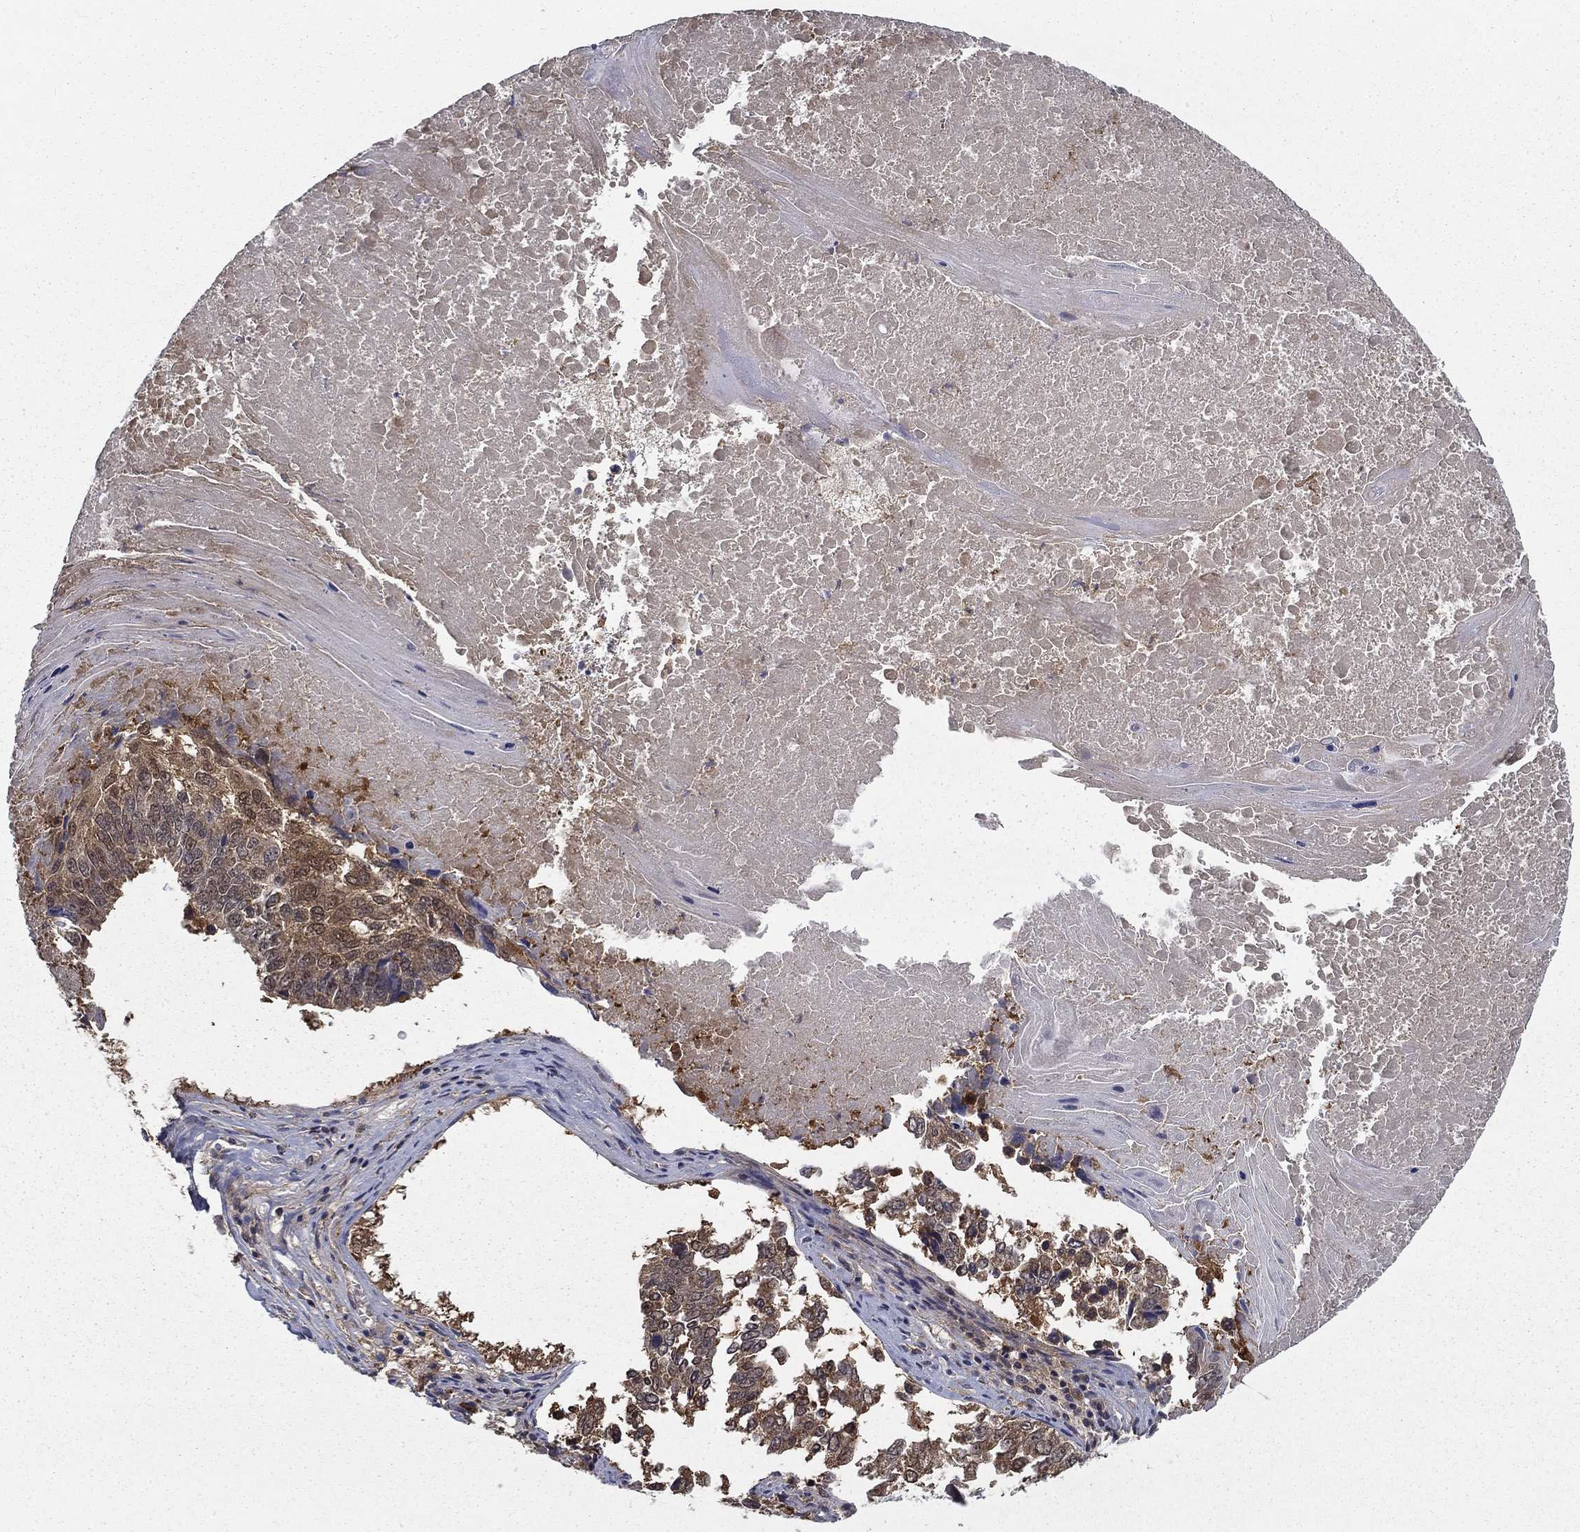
{"staining": {"intensity": "weak", "quantity": "25%-75%", "location": "cytoplasmic/membranous"}, "tissue": "lung cancer", "cell_type": "Tumor cells", "image_type": "cancer", "snomed": [{"axis": "morphology", "description": "Squamous cell carcinoma, NOS"}, {"axis": "topography", "description": "Lung"}], "caption": "Human lung cancer (squamous cell carcinoma) stained with a brown dye displays weak cytoplasmic/membranous positive staining in about 25%-75% of tumor cells.", "gene": "NIT2", "patient": {"sex": "male", "age": 73}}